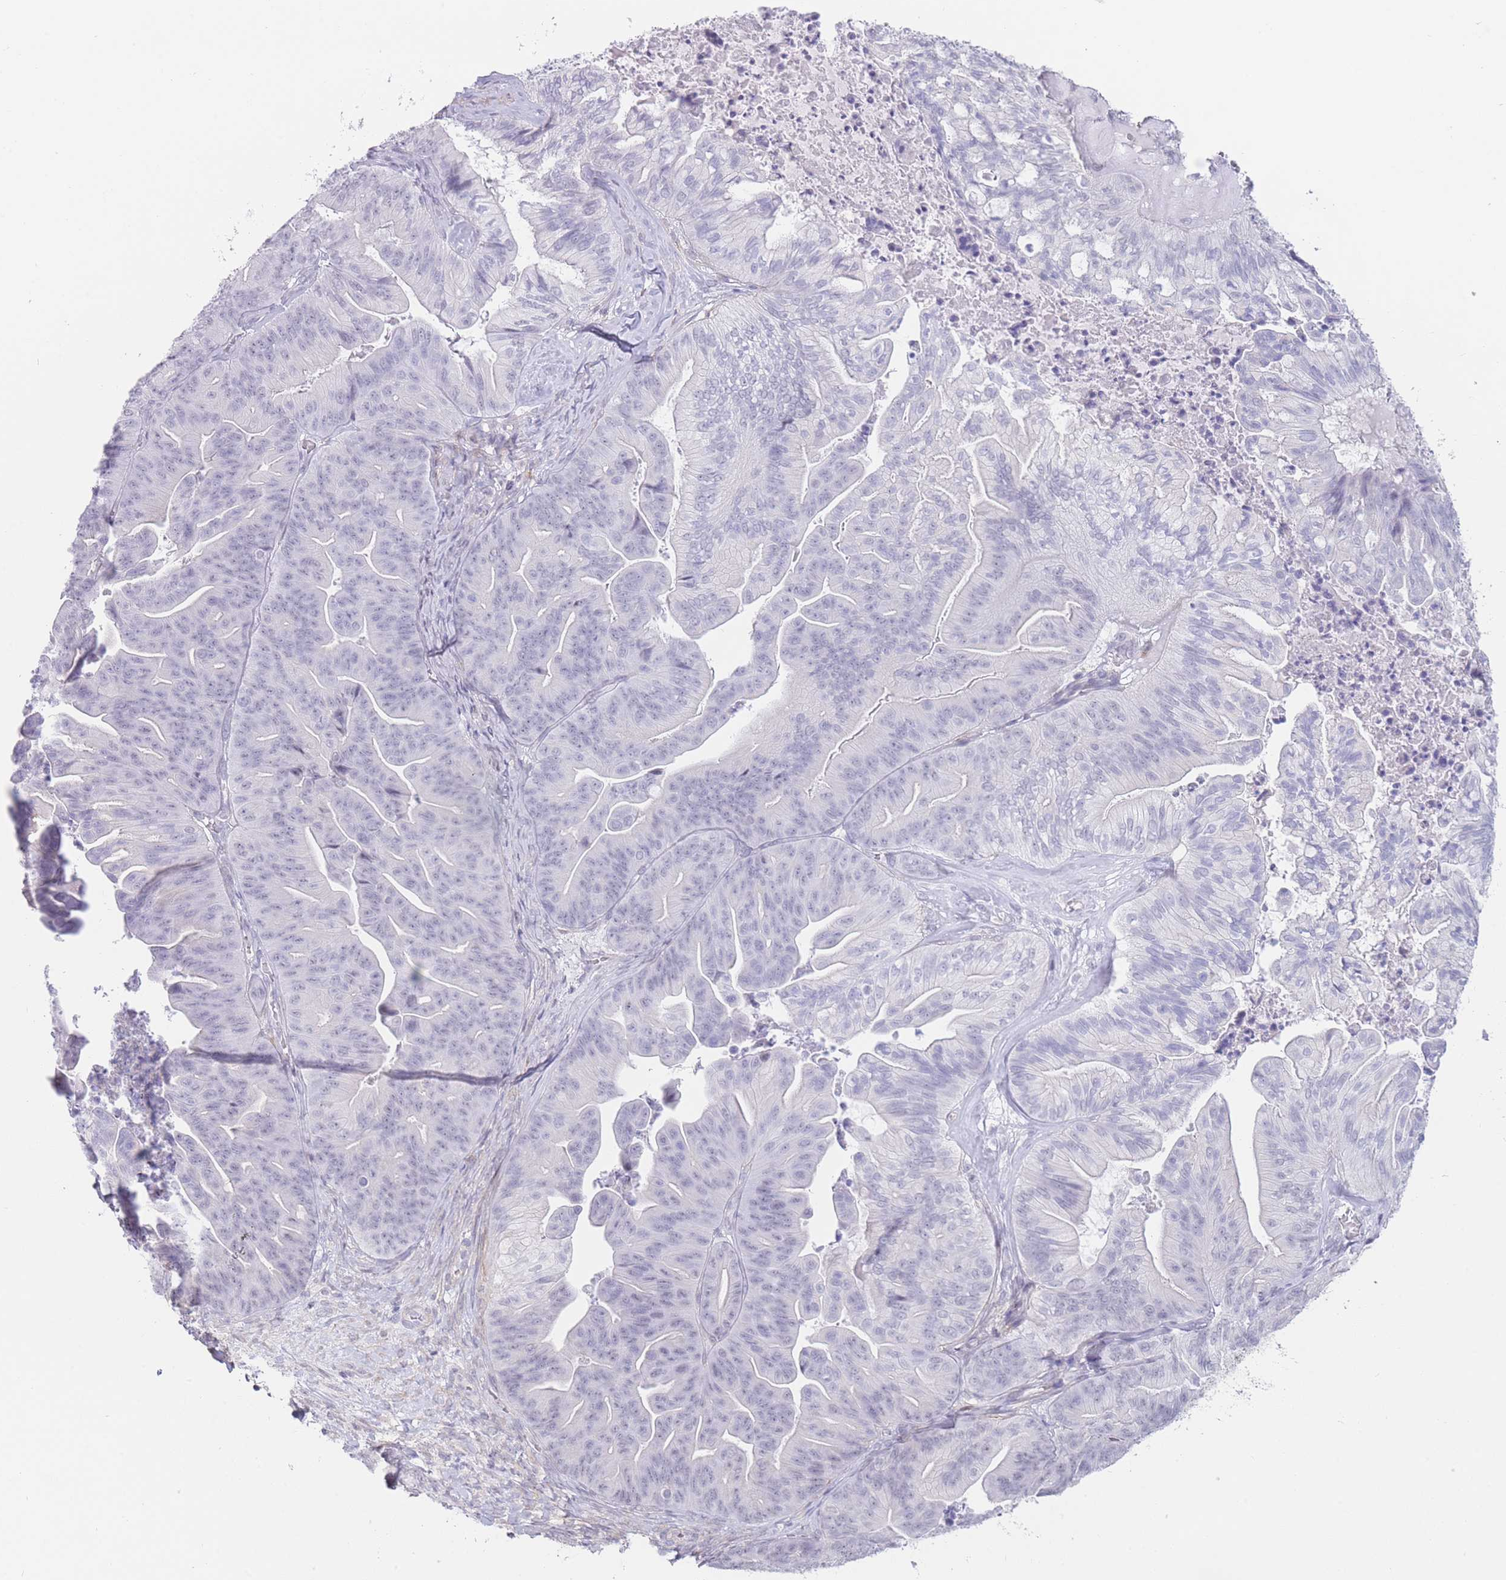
{"staining": {"intensity": "negative", "quantity": "none", "location": "none"}, "tissue": "ovarian cancer", "cell_type": "Tumor cells", "image_type": "cancer", "snomed": [{"axis": "morphology", "description": "Cystadenocarcinoma, mucinous, NOS"}, {"axis": "topography", "description": "Ovary"}], "caption": "Ovarian mucinous cystadenocarcinoma was stained to show a protein in brown. There is no significant positivity in tumor cells.", "gene": "ASAP3", "patient": {"sex": "female", "age": 67}}